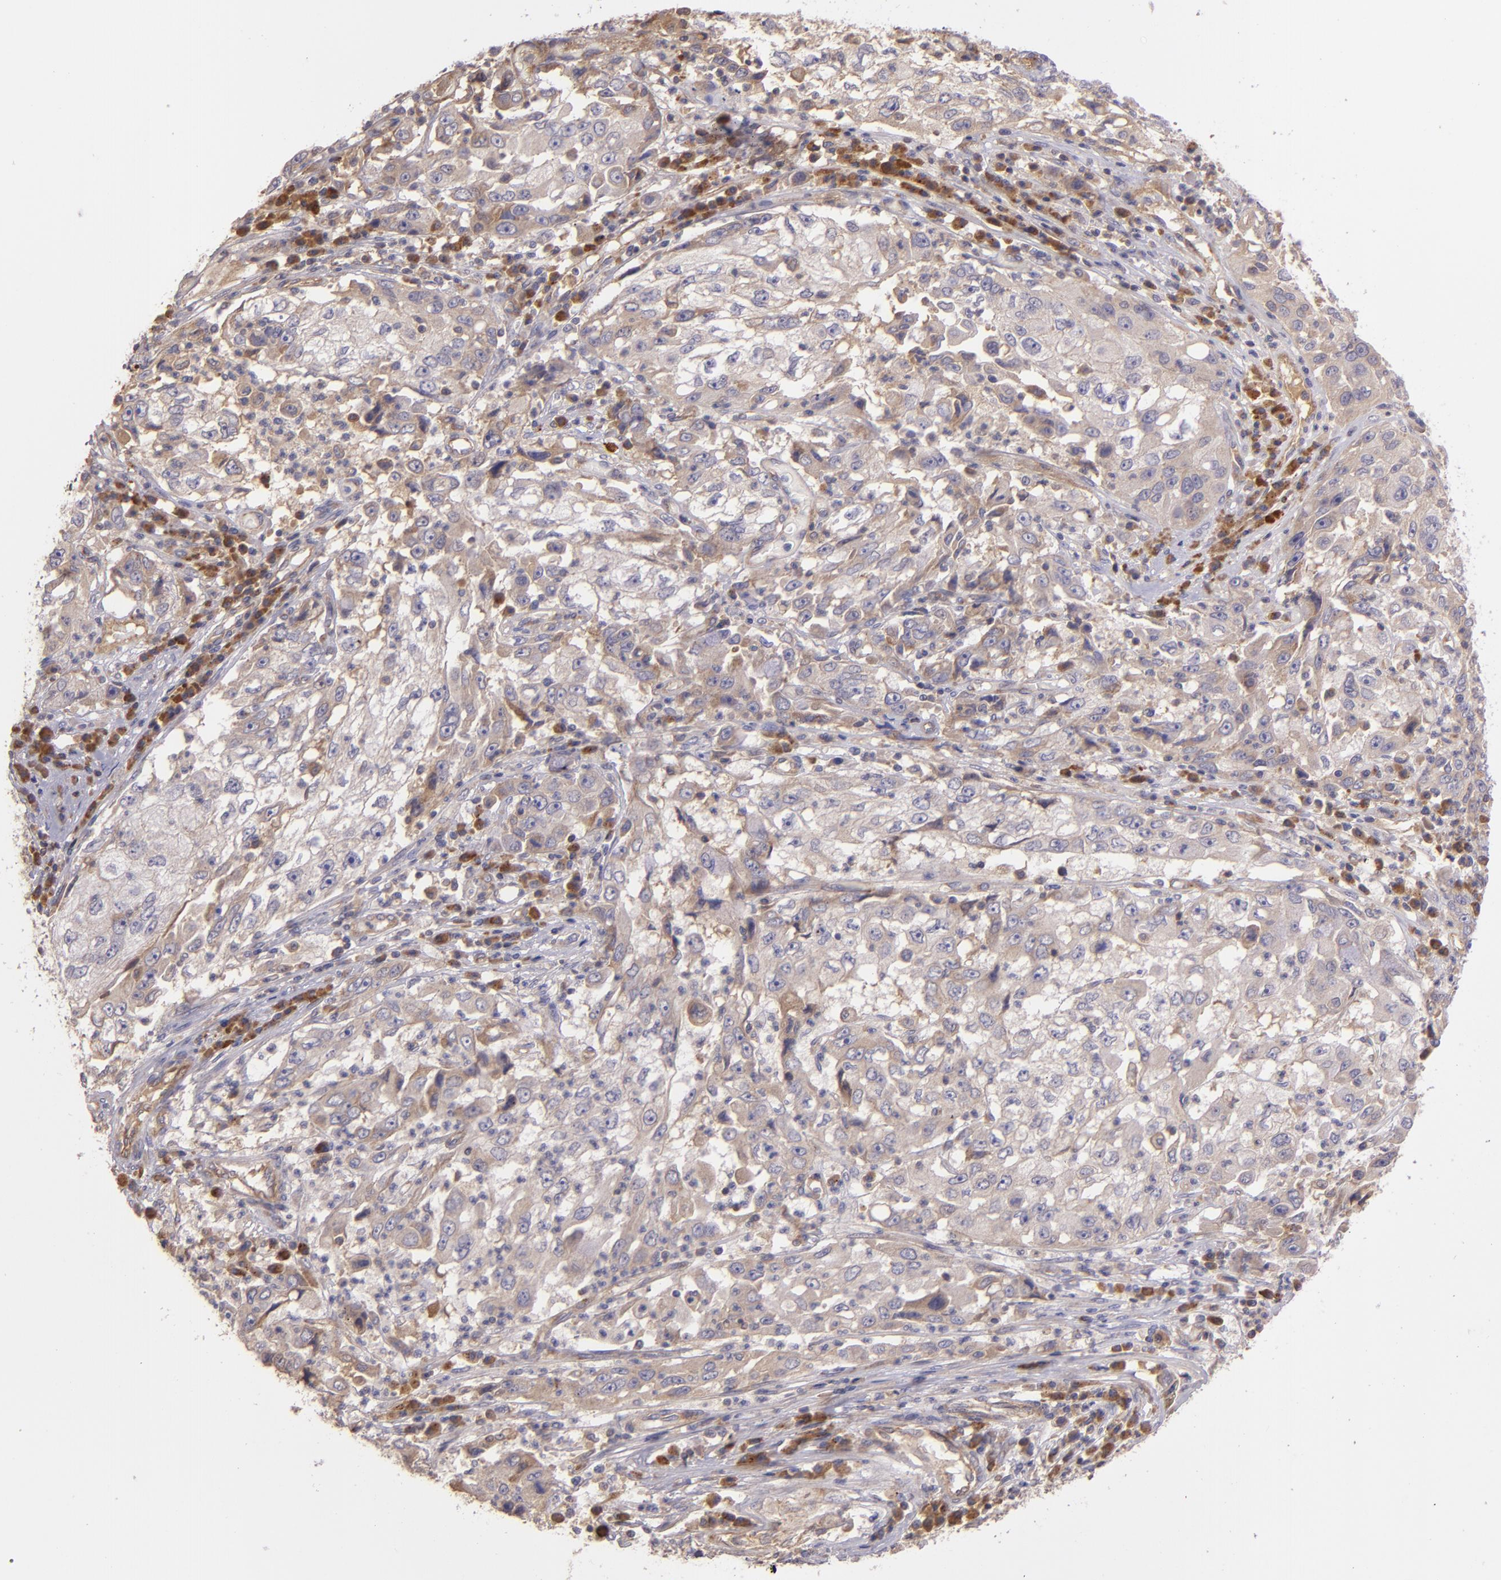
{"staining": {"intensity": "moderate", "quantity": ">75%", "location": "cytoplasmic/membranous"}, "tissue": "cervical cancer", "cell_type": "Tumor cells", "image_type": "cancer", "snomed": [{"axis": "morphology", "description": "Squamous cell carcinoma, NOS"}, {"axis": "topography", "description": "Cervix"}], "caption": "Immunohistochemical staining of human cervical cancer (squamous cell carcinoma) shows moderate cytoplasmic/membranous protein positivity in approximately >75% of tumor cells. (Brightfield microscopy of DAB IHC at high magnification).", "gene": "ECE1", "patient": {"sex": "female", "age": 36}}